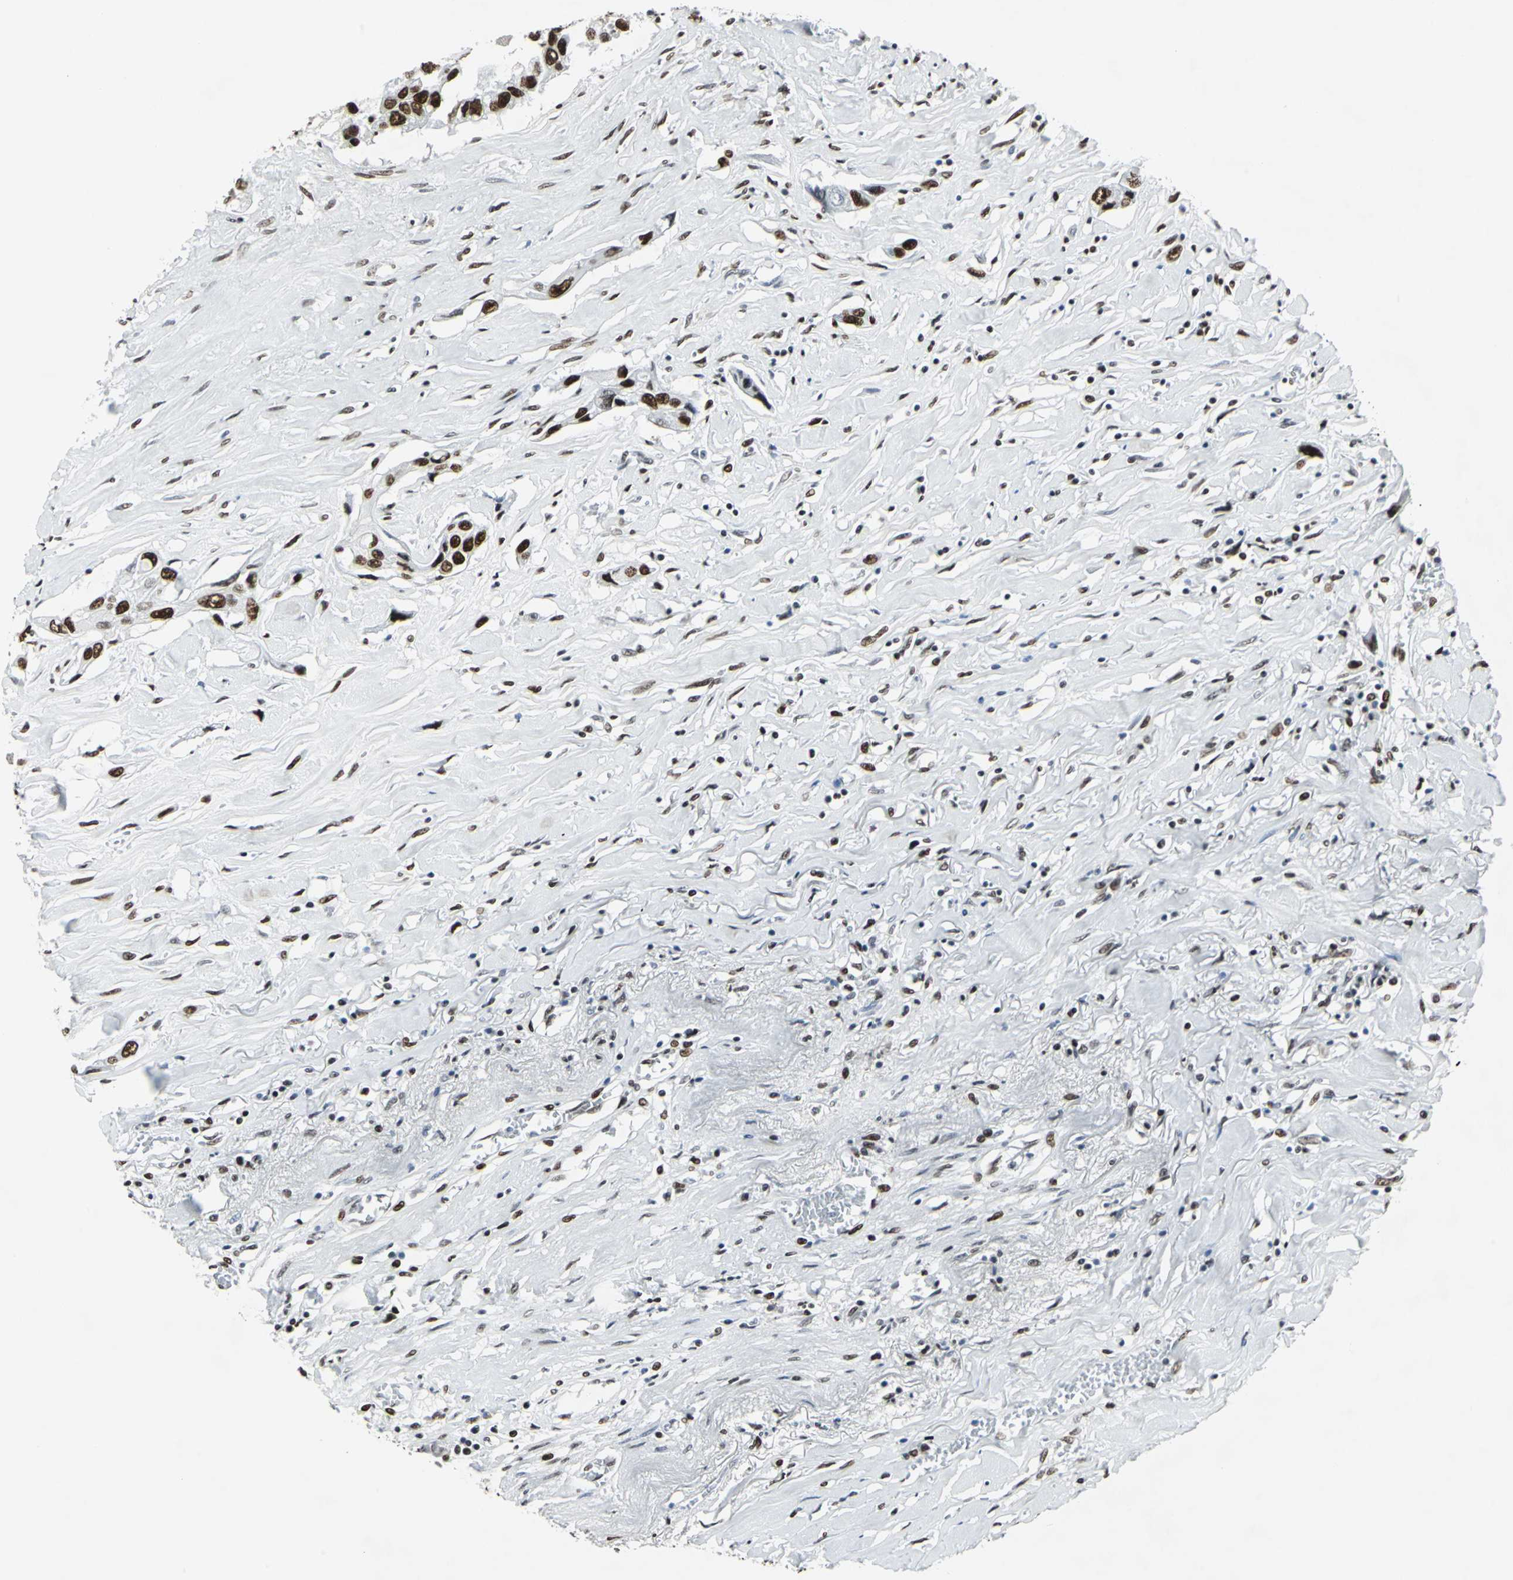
{"staining": {"intensity": "strong", "quantity": ">75%", "location": "nuclear"}, "tissue": "lung cancer", "cell_type": "Tumor cells", "image_type": "cancer", "snomed": [{"axis": "morphology", "description": "Squamous cell carcinoma, NOS"}, {"axis": "topography", "description": "Lung"}], "caption": "Brown immunohistochemical staining in human lung squamous cell carcinoma demonstrates strong nuclear positivity in about >75% of tumor cells.", "gene": "HDAC2", "patient": {"sex": "male", "age": 71}}